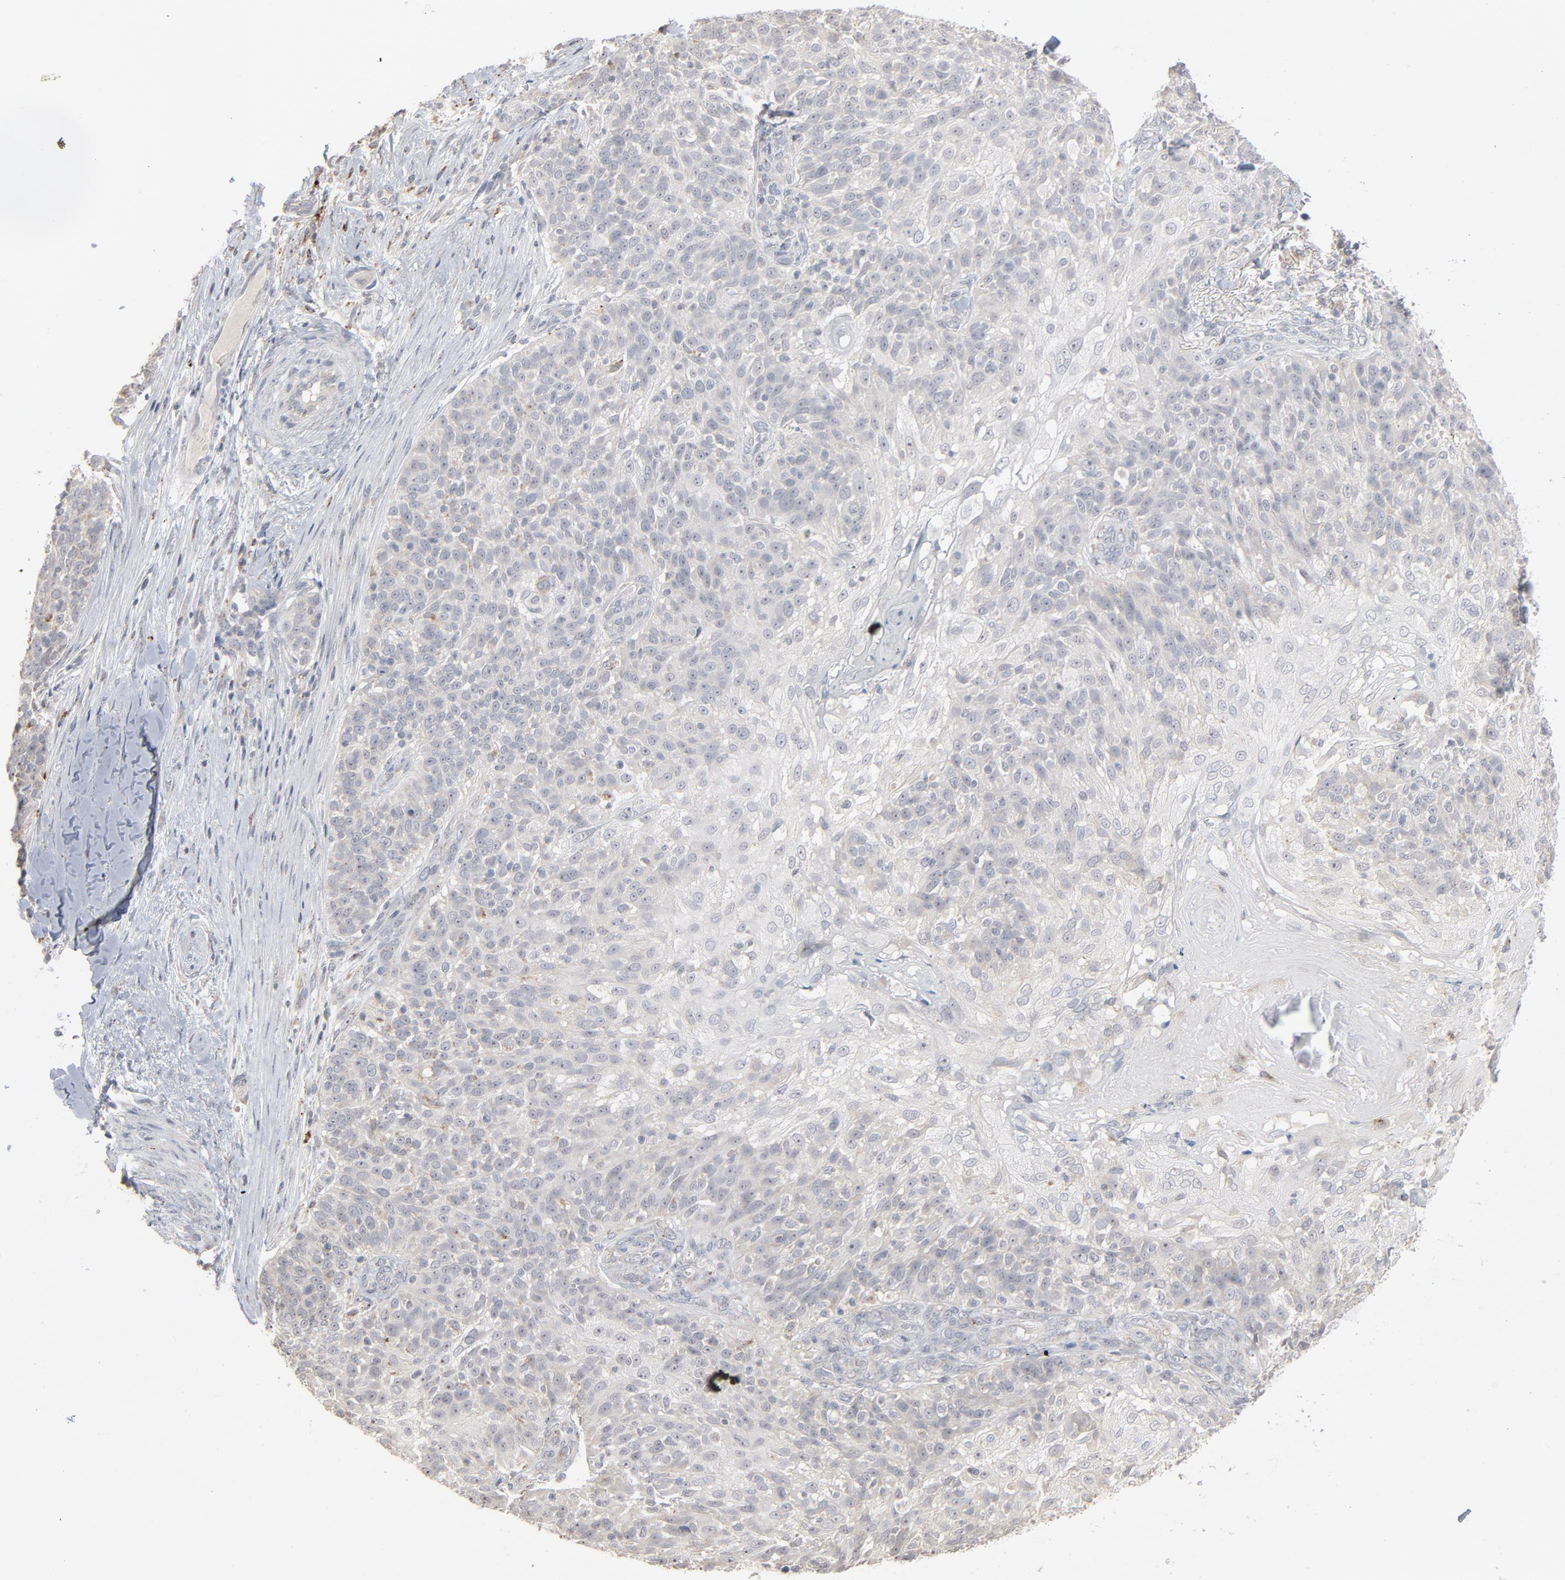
{"staining": {"intensity": "negative", "quantity": "none", "location": "none"}, "tissue": "skin cancer", "cell_type": "Tumor cells", "image_type": "cancer", "snomed": [{"axis": "morphology", "description": "Normal tissue, NOS"}, {"axis": "morphology", "description": "Squamous cell carcinoma, NOS"}, {"axis": "topography", "description": "Skin"}], "caption": "This is an immunohistochemistry image of human skin cancer. There is no positivity in tumor cells.", "gene": "POMT2", "patient": {"sex": "female", "age": 83}}